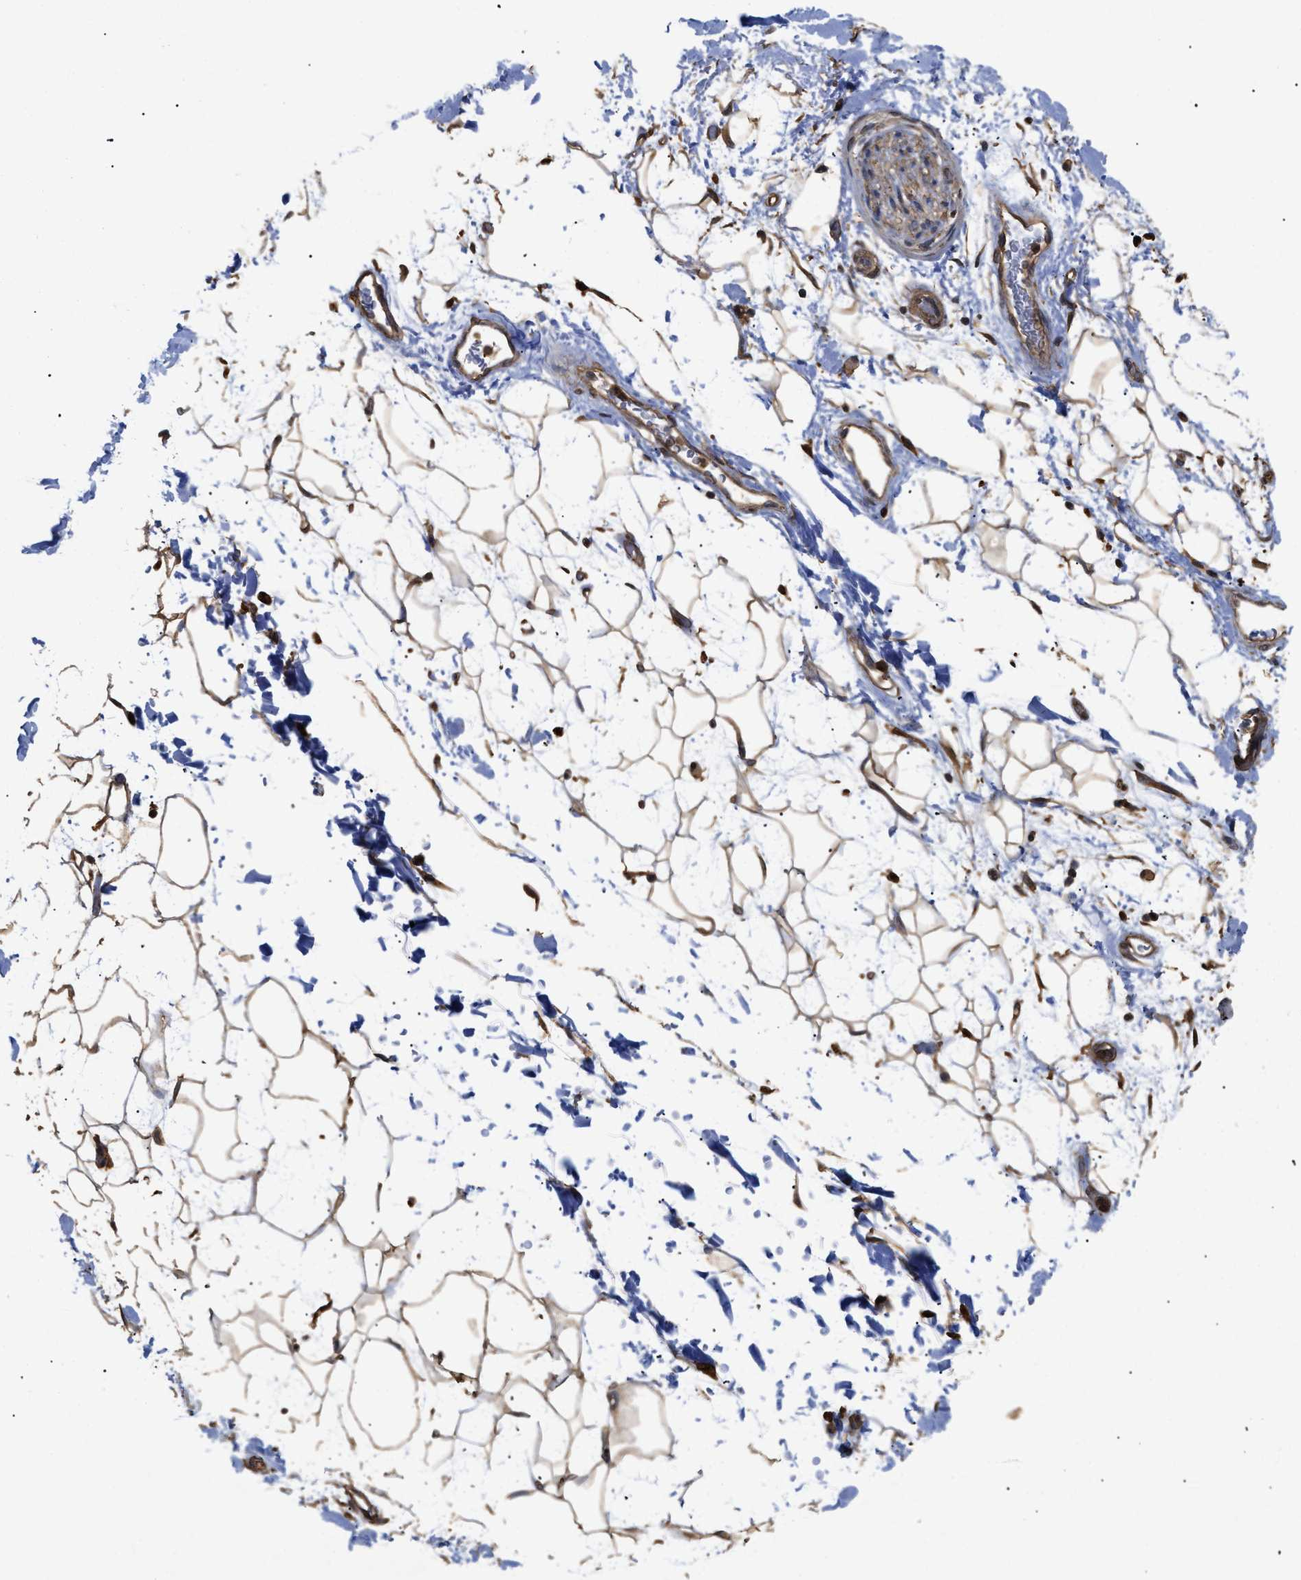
{"staining": {"intensity": "moderate", "quantity": ">75%", "location": "cytoplasmic/membranous"}, "tissue": "adipose tissue", "cell_type": "Adipocytes", "image_type": "normal", "snomed": [{"axis": "morphology", "description": "Normal tissue, NOS"}, {"axis": "topography", "description": "Soft tissue"}], "caption": "A brown stain highlights moderate cytoplasmic/membranous staining of a protein in adipocytes of unremarkable adipose tissue. (brown staining indicates protein expression, while blue staining denotes nuclei).", "gene": "CALM1", "patient": {"sex": "male", "age": 72}}